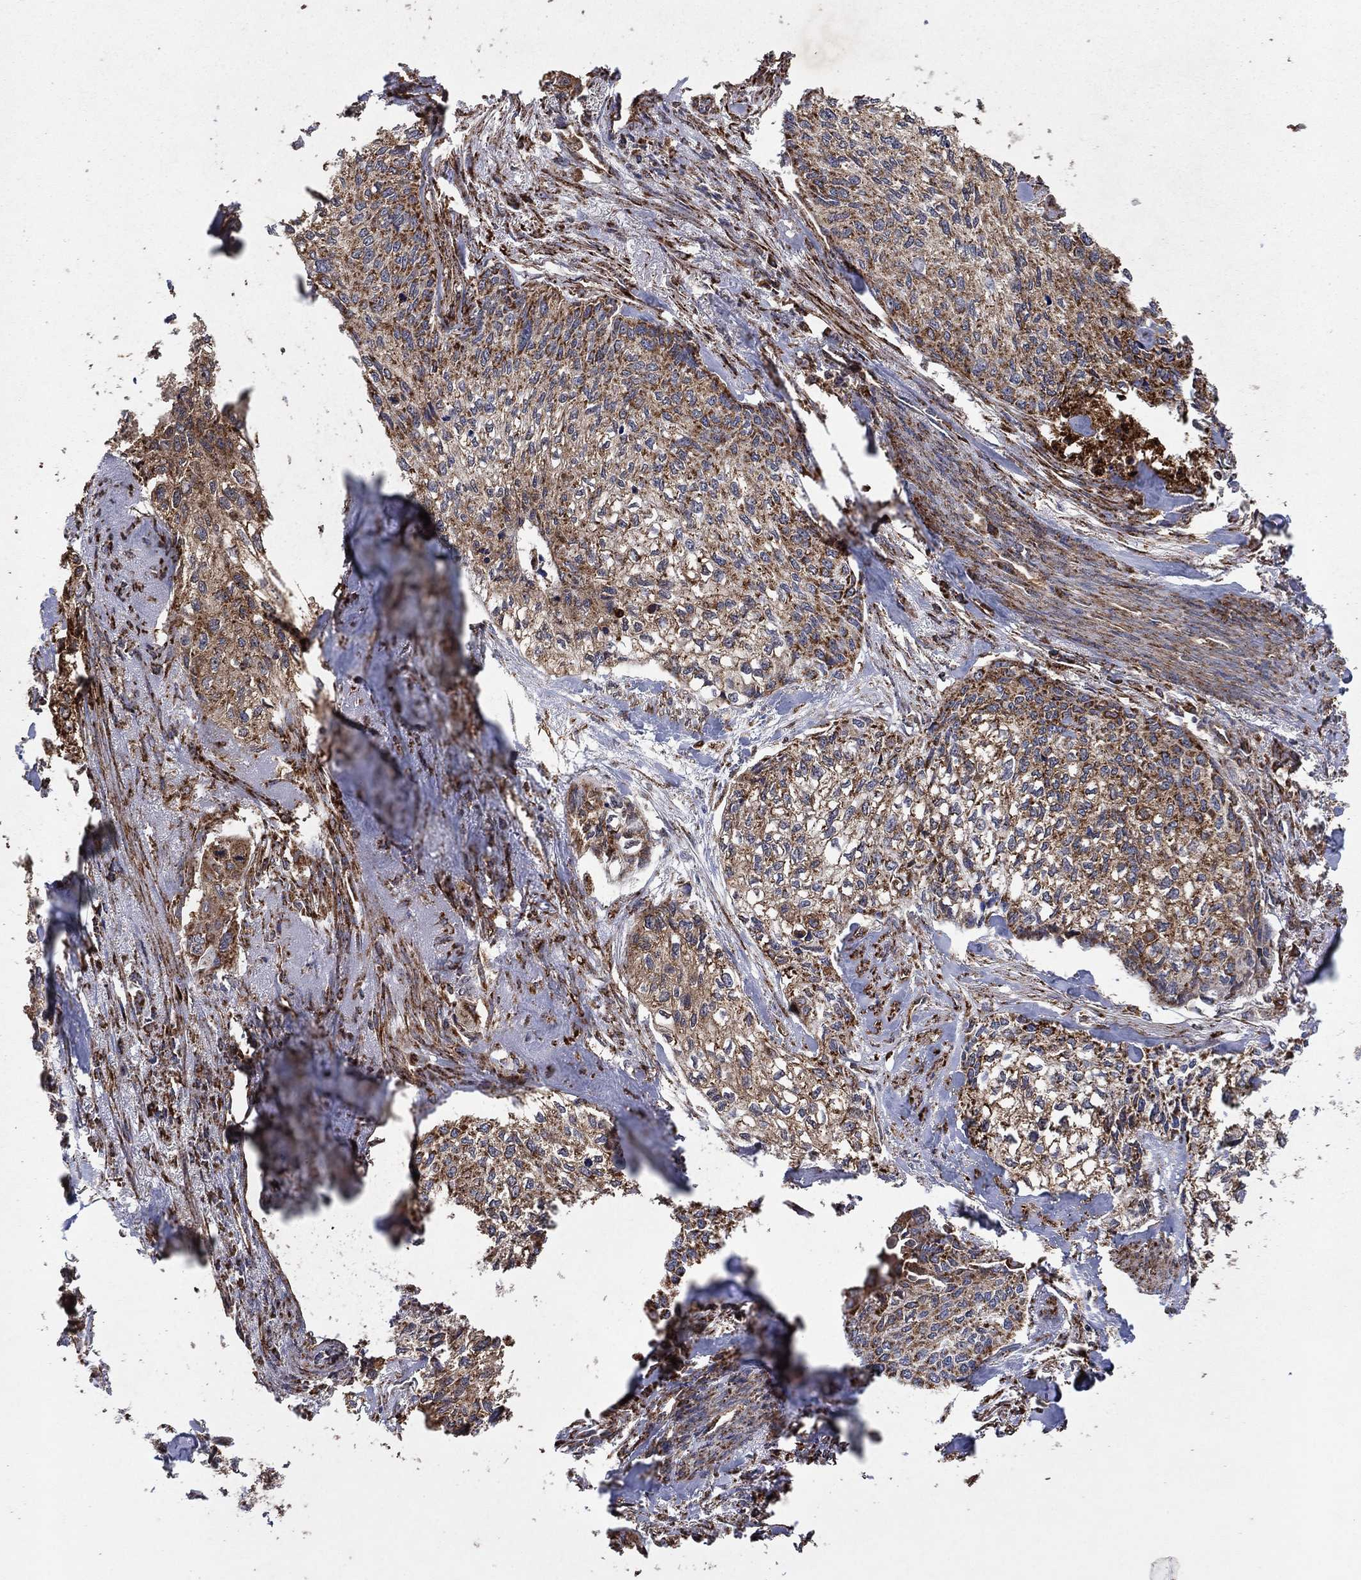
{"staining": {"intensity": "moderate", "quantity": ">75%", "location": "cytoplasmic/membranous"}, "tissue": "cervical cancer", "cell_type": "Tumor cells", "image_type": "cancer", "snomed": [{"axis": "morphology", "description": "Squamous cell carcinoma, NOS"}, {"axis": "topography", "description": "Cervix"}], "caption": "Brown immunohistochemical staining in human squamous cell carcinoma (cervical) displays moderate cytoplasmic/membranous positivity in approximately >75% of tumor cells. The staining is performed using DAB brown chromogen to label protein expression. The nuclei are counter-stained blue using hematoxylin.", "gene": "DPH1", "patient": {"sex": "female", "age": 58}}